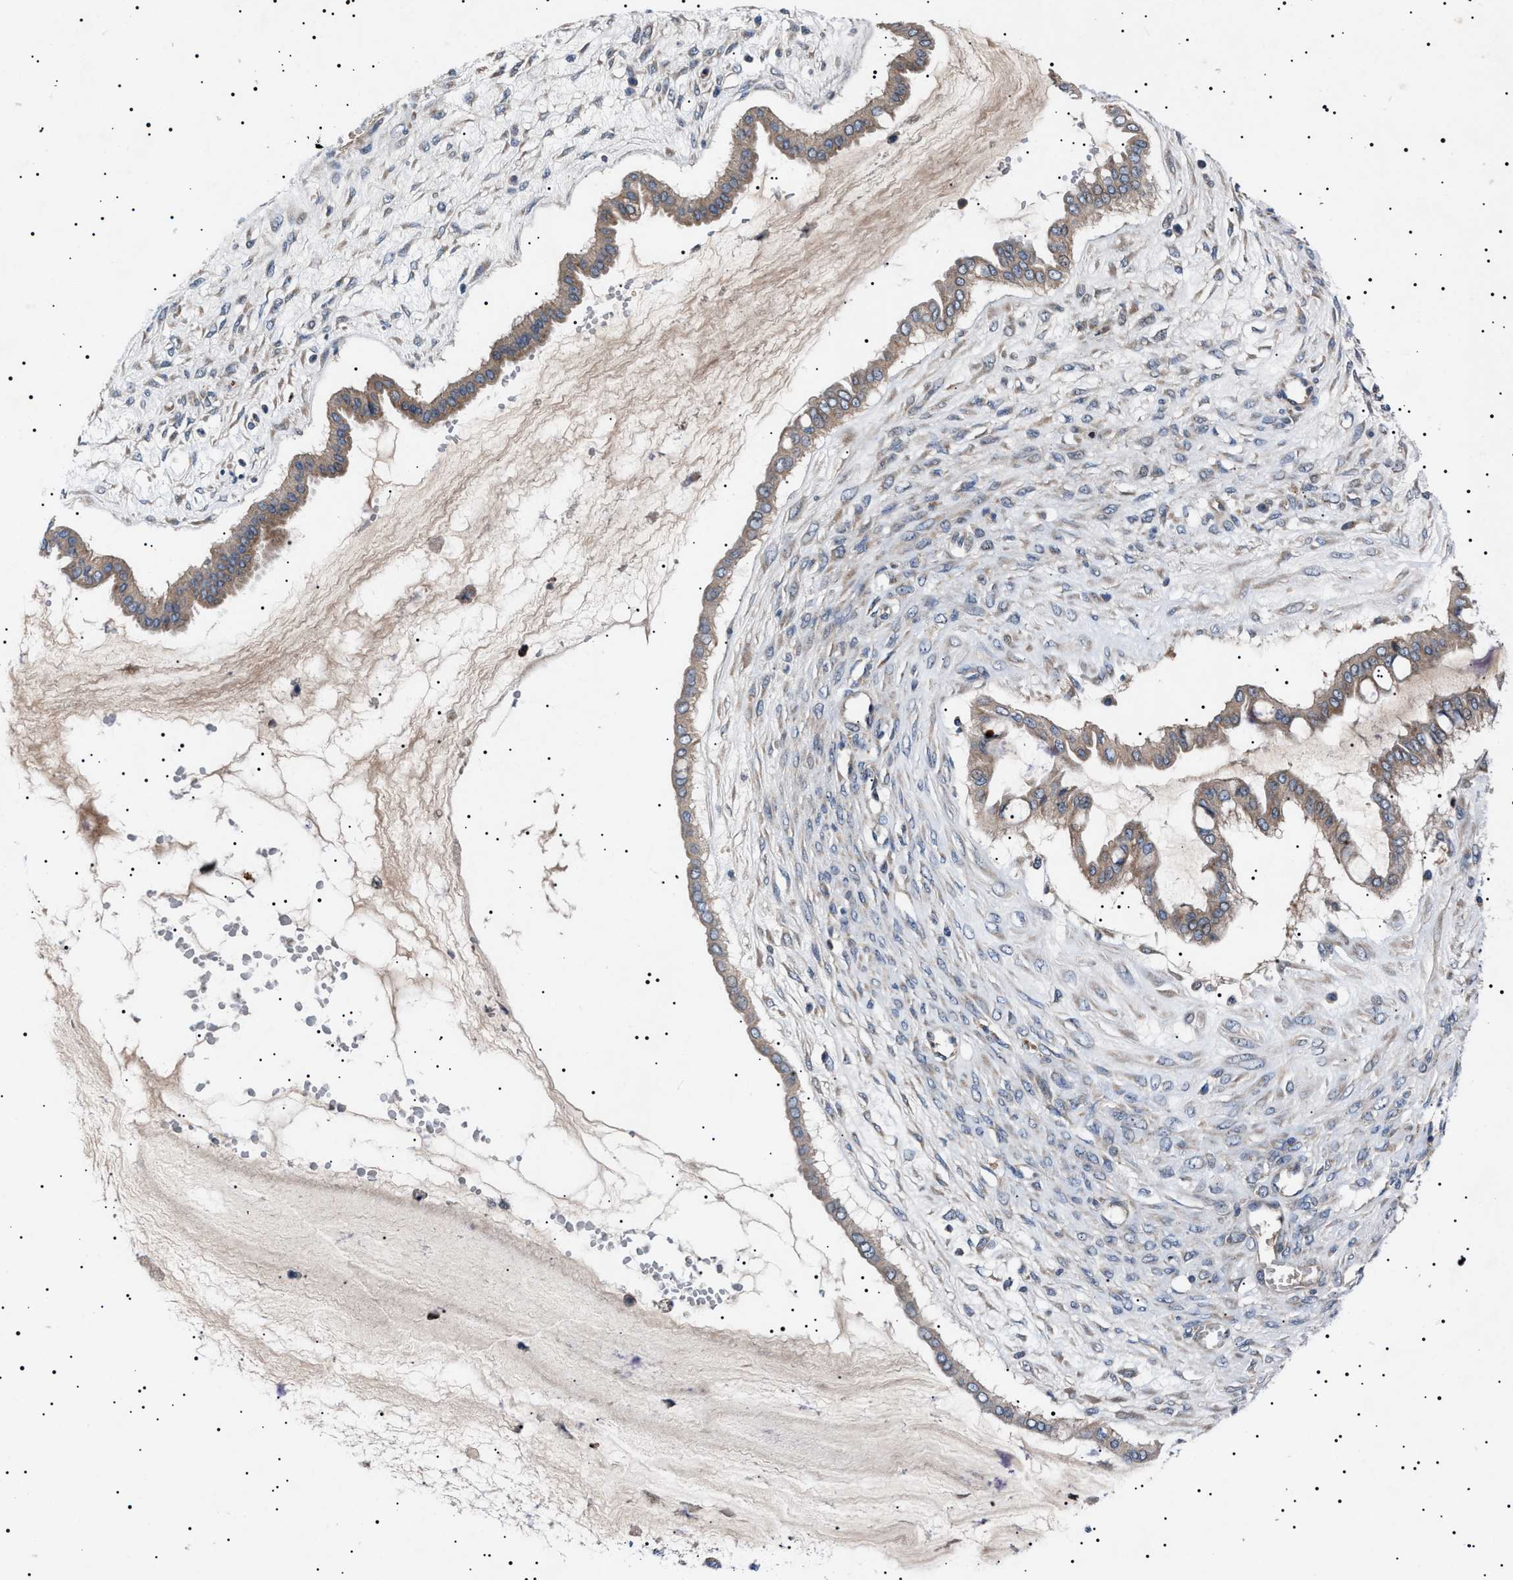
{"staining": {"intensity": "weak", "quantity": ">75%", "location": "cytoplasmic/membranous"}, "tissue": "ovarian cancer", "cell_type": "Tumor cells", "image_type": "cancer", "snomed": [{"axis": "morphology", "description": "Cystadenocarcinoma, mucinous, NOS"}, {"axis": "topography", "description": "Ovary"}], "caption": "Human ovarian cancer (mucinous cystadenocarcinoma) stained for a protein (brown) shows weak cytoplasmic/membranous positive staining in about >75% of tumor cells.", "gene": "PTRH1", "patient": {"sex": "female", "age": 73}}